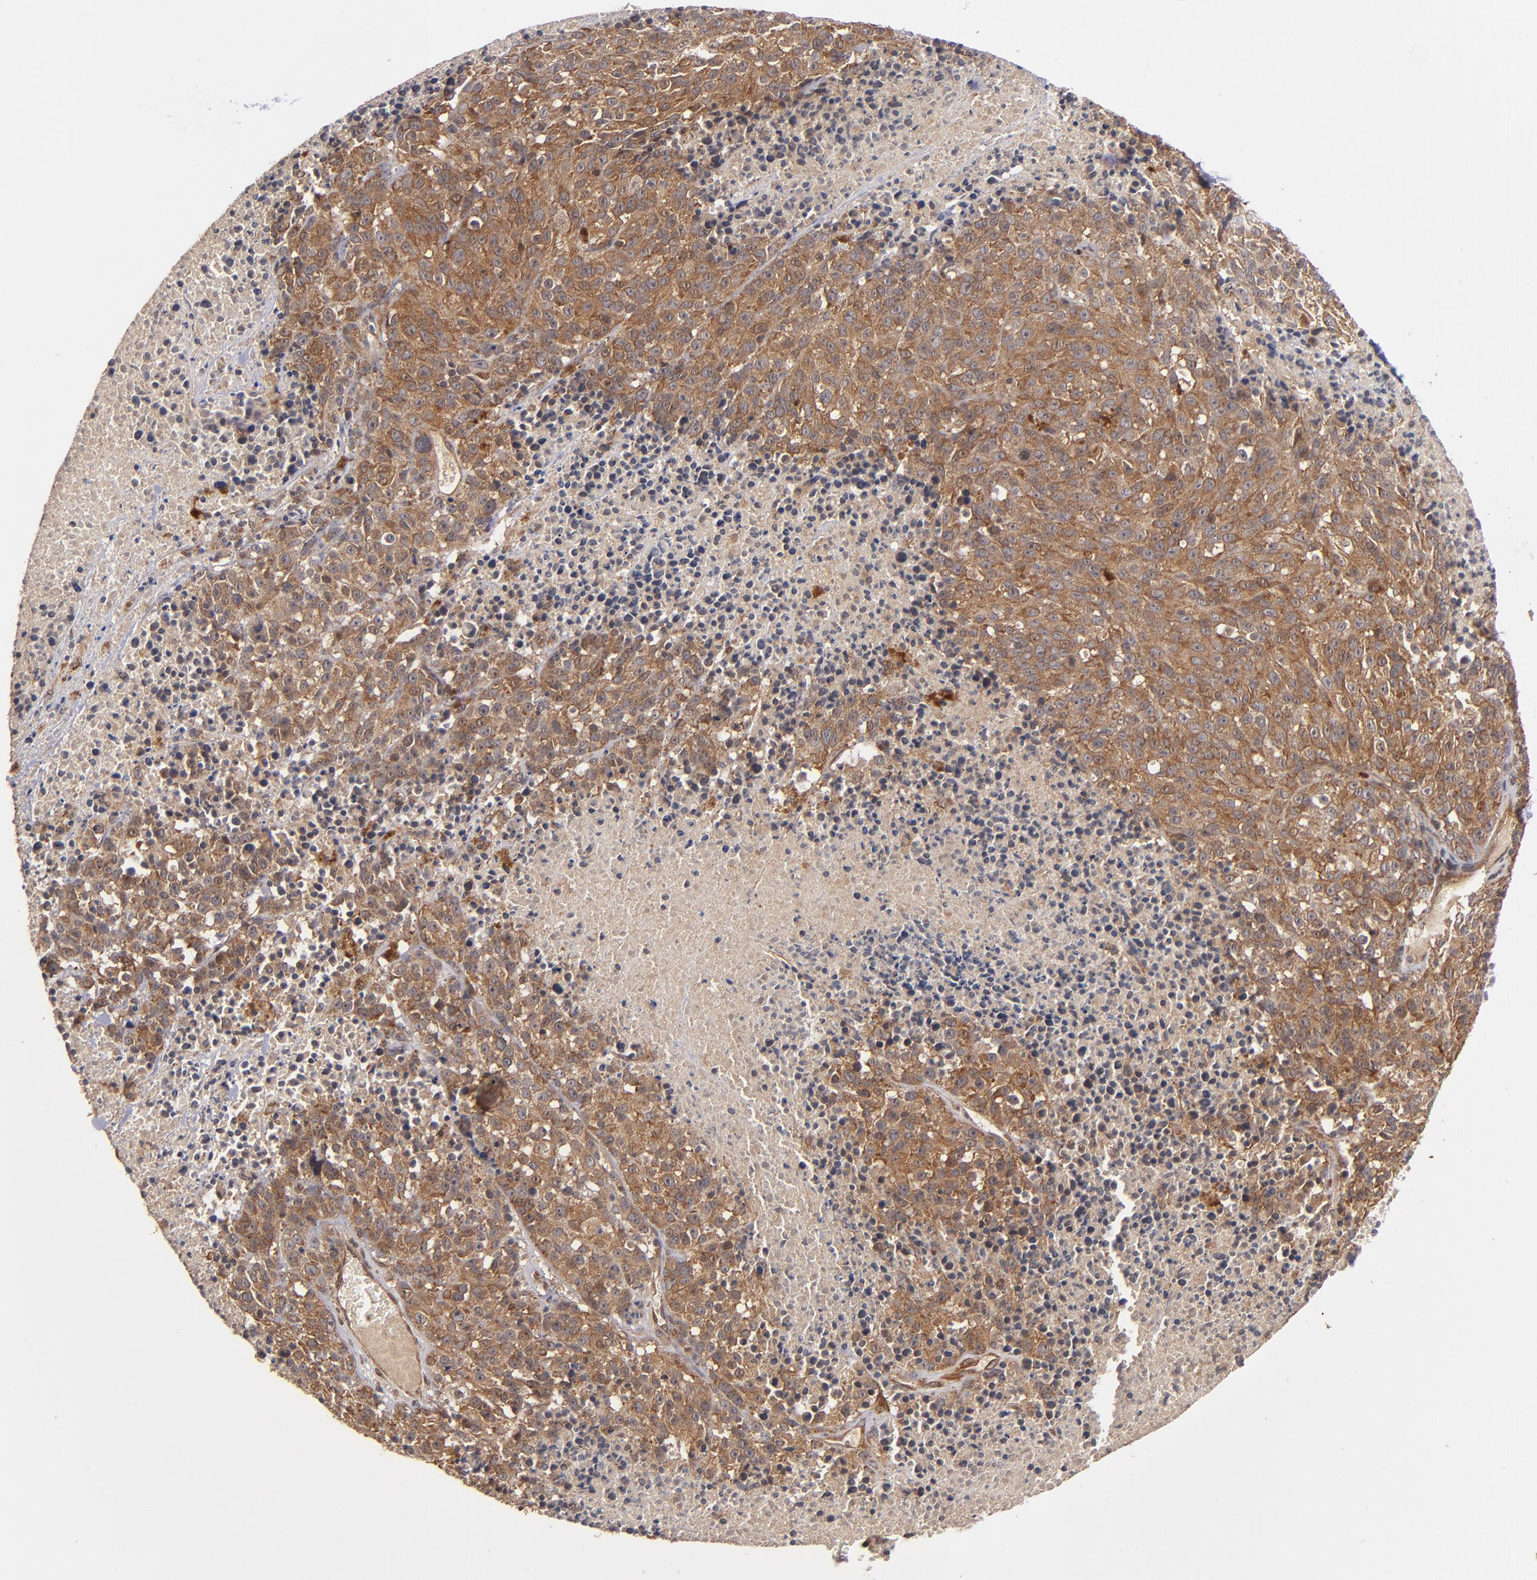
{"staining": {"intensity": "moderate", "quantity": ">75%", "location": "cytoplasmic/membranous"}, "tissue": "melanoma", "cell_type": "Tumor cells", "image_type": "cancer", "snomed": [{"axis": "morphology", "description": "Malignant melanoma, Metastatic site"}, {"axis": "topography", "description": "Cerebral cortex"}], "caption": "Immunohistochemistry of malignant melanoma (metastatic site) shows medium levels of moderate cytoplasmic/membranous positivity in about >75% of tumor cells. Nuclei are stained in blue.", "gene": "BDKRB1", "patient": {"sex": "female", "age": 52}}